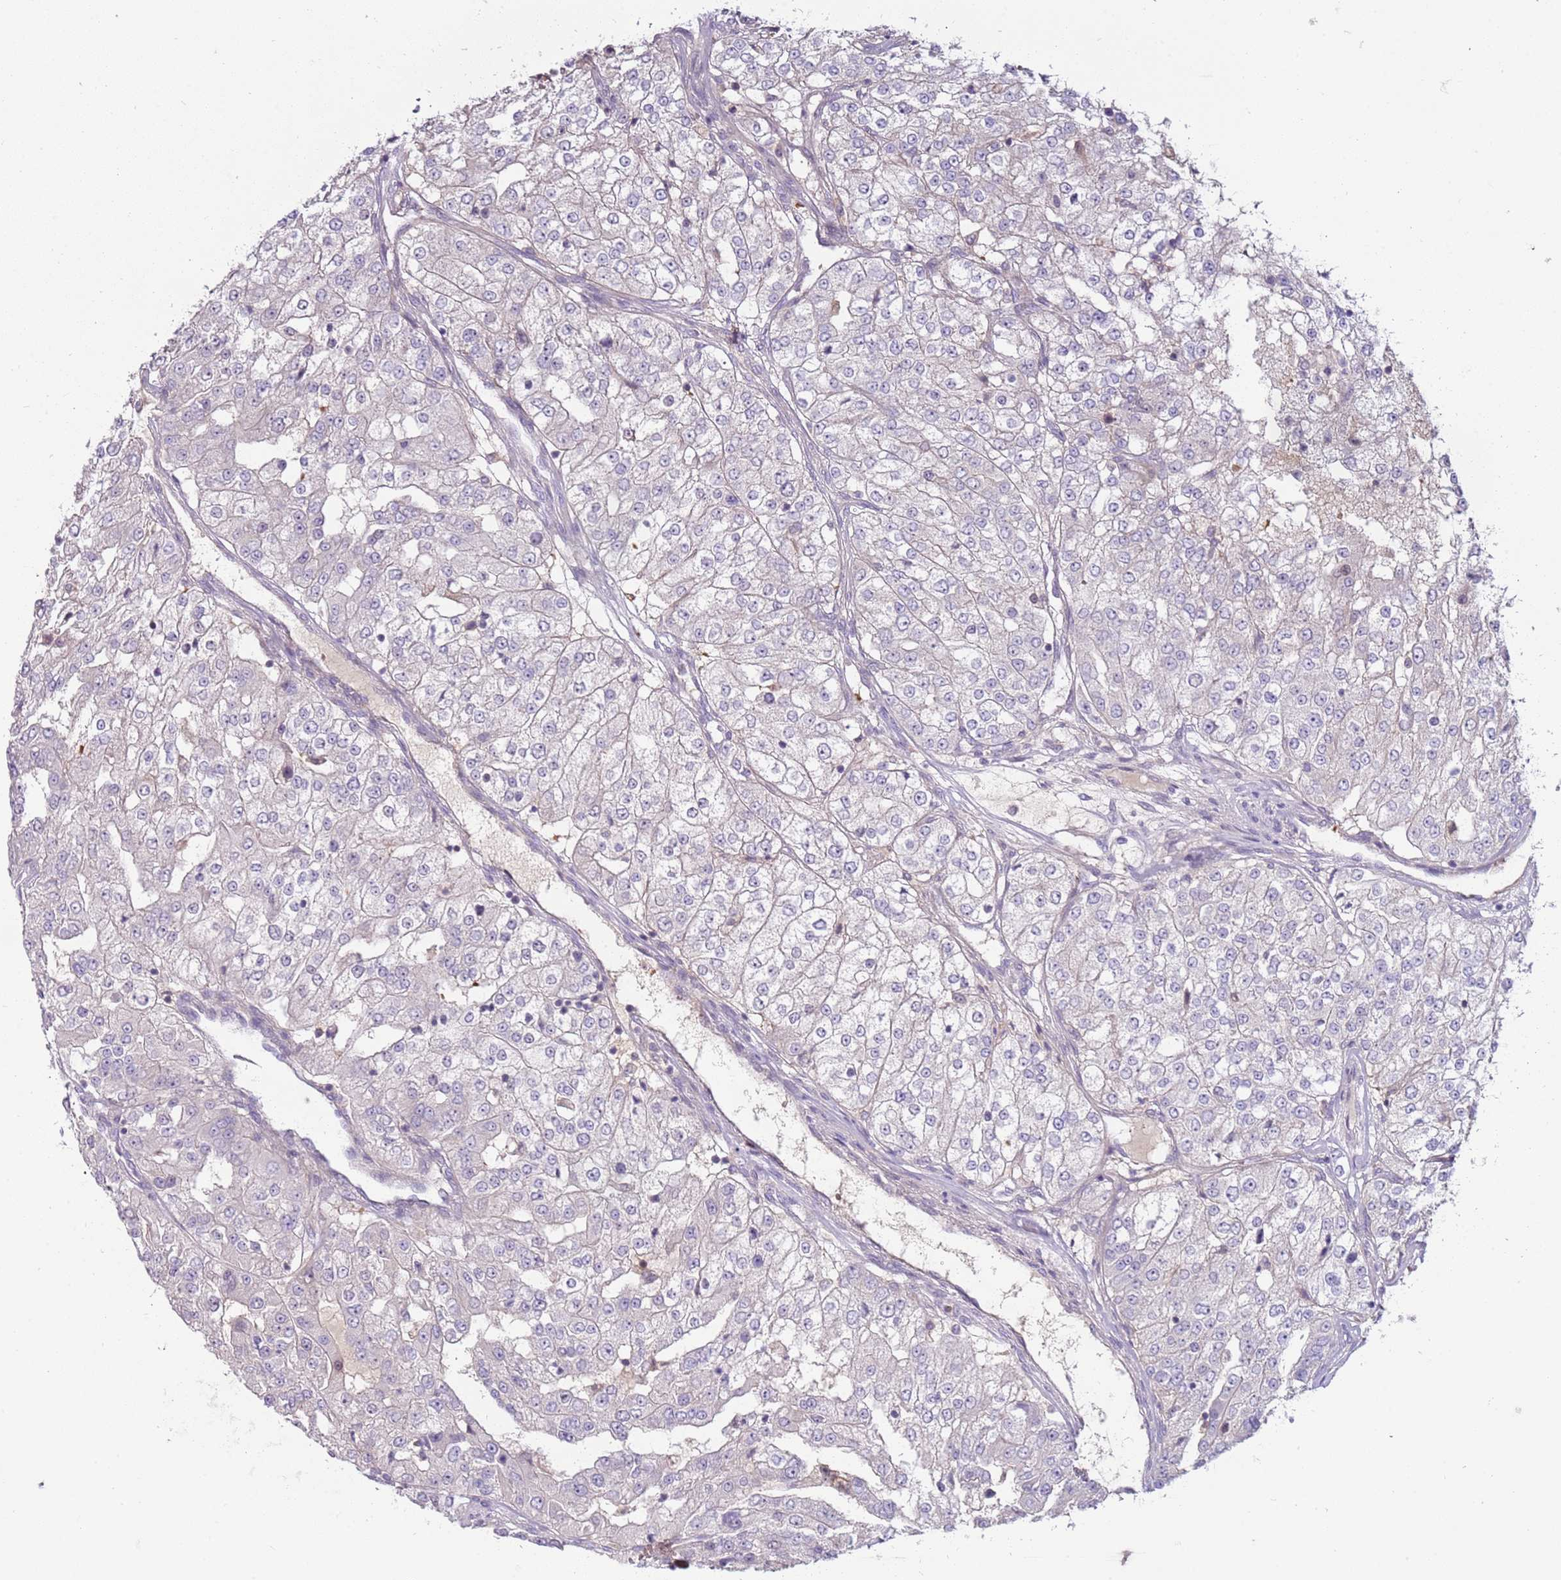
{"staining": {"intensity": "negative", "quantity": "none", "location": "none"}, "tissue": "renal cancer", "cell_type": "Tumor cells", "image_type": "cancer", "snomed": [{"axis": "morphology", "description": "Adenocarcinoma, NOS"}, {"axis": "topography", "description": "Kidney"}], "caption": "A histopathology image of renal cancer (adenocarcinoma) stained for a protein shows no brown staining in tumor cells.", "gene": "ARHGAP5", "patient": {"sex": "female", "age": 63}}